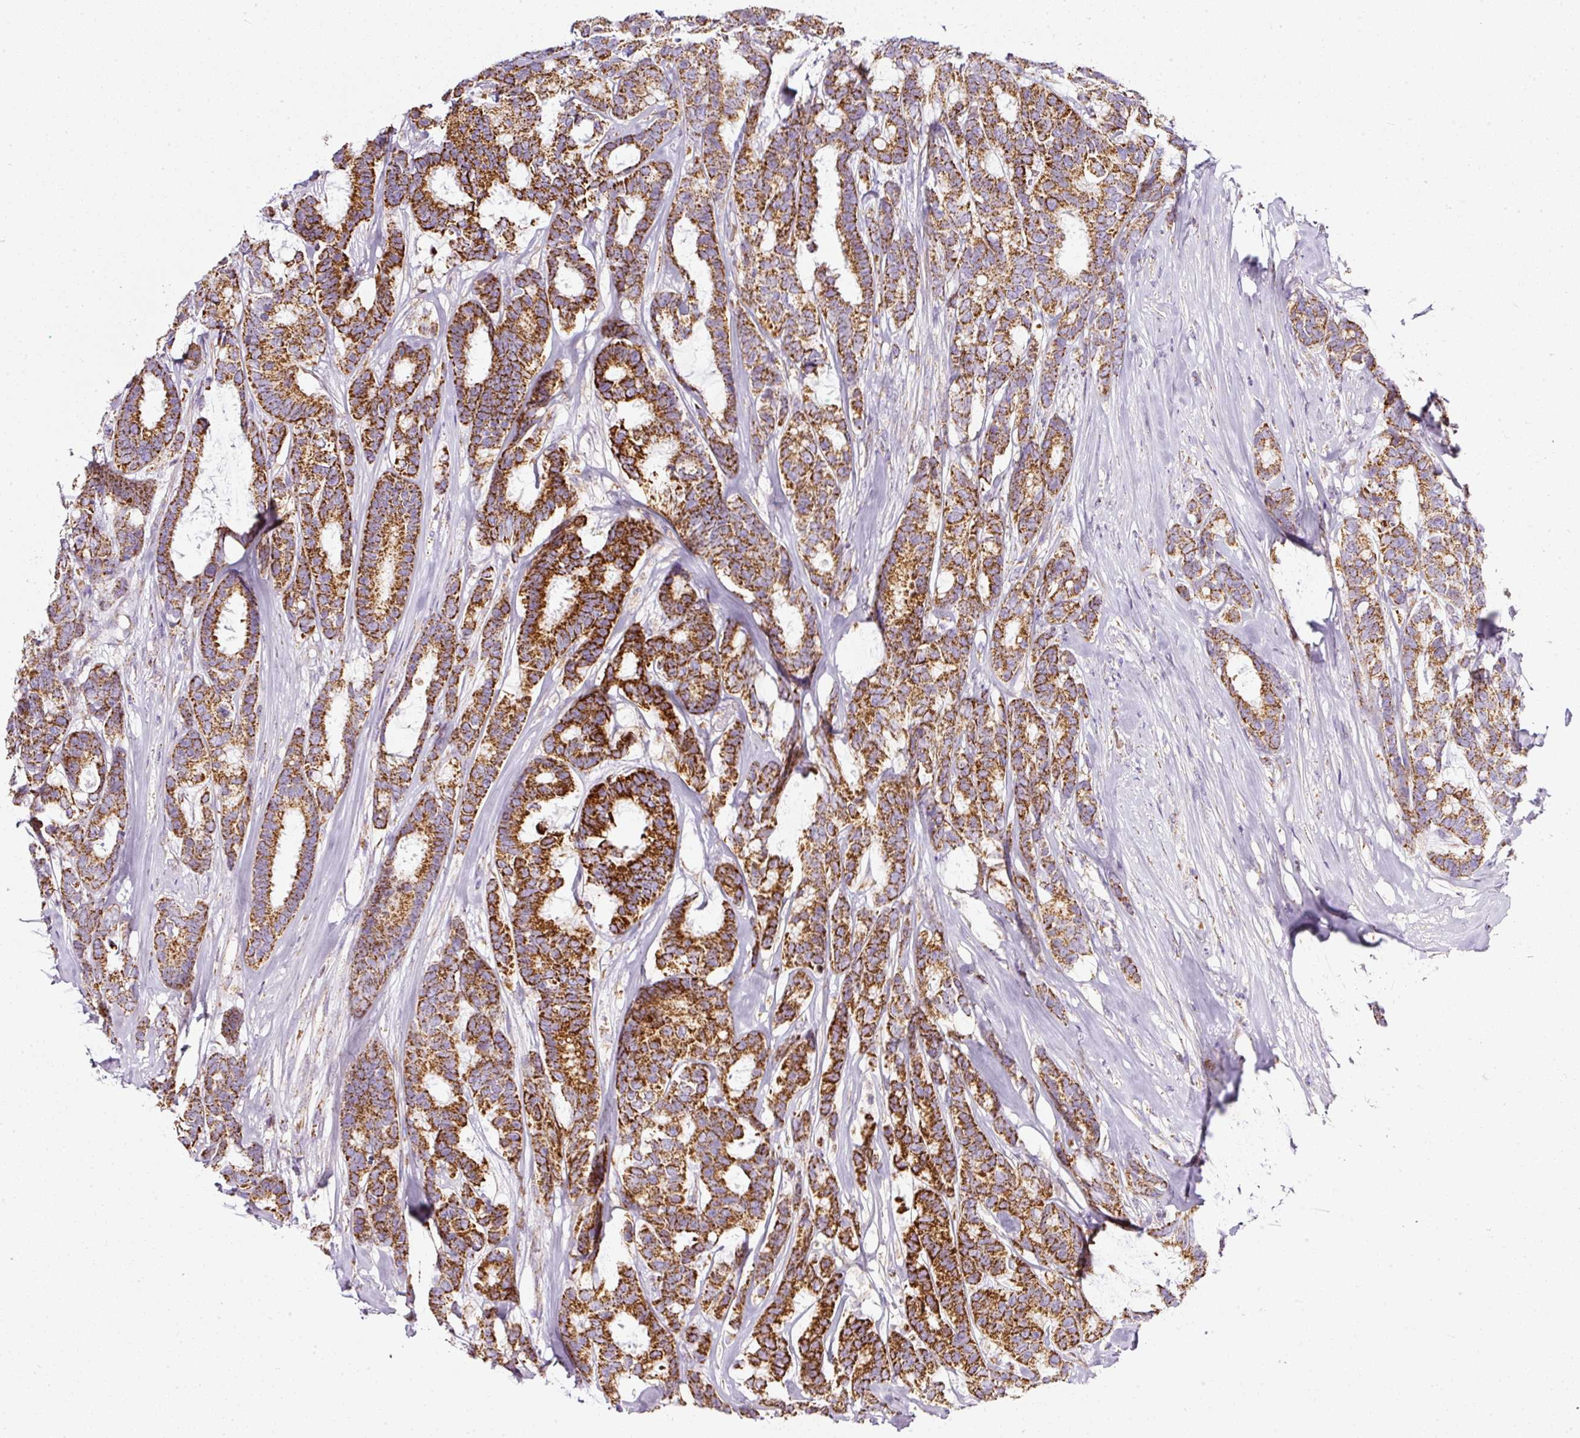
{"staining": {"intensity": "strong", "quantity": ">75%", "location": "cytoplasmic/membranous"}, "tissue": "breast cancer", "cell_type": "Tumor cells", "image_type": "cancer", "snomed": [{"axis": "morphology", "description": "Duct carcinoma"}, {"axis": "topography", "description": "Breast"}], "caption": "A photomicrograph of human intraductal carcinoma (breast) stained for a protein displays strong cytoplasmic/membranous brown staining in tumor cells.", "gene": "SDHA", "patient": {"sex": "female", "age": 87}}